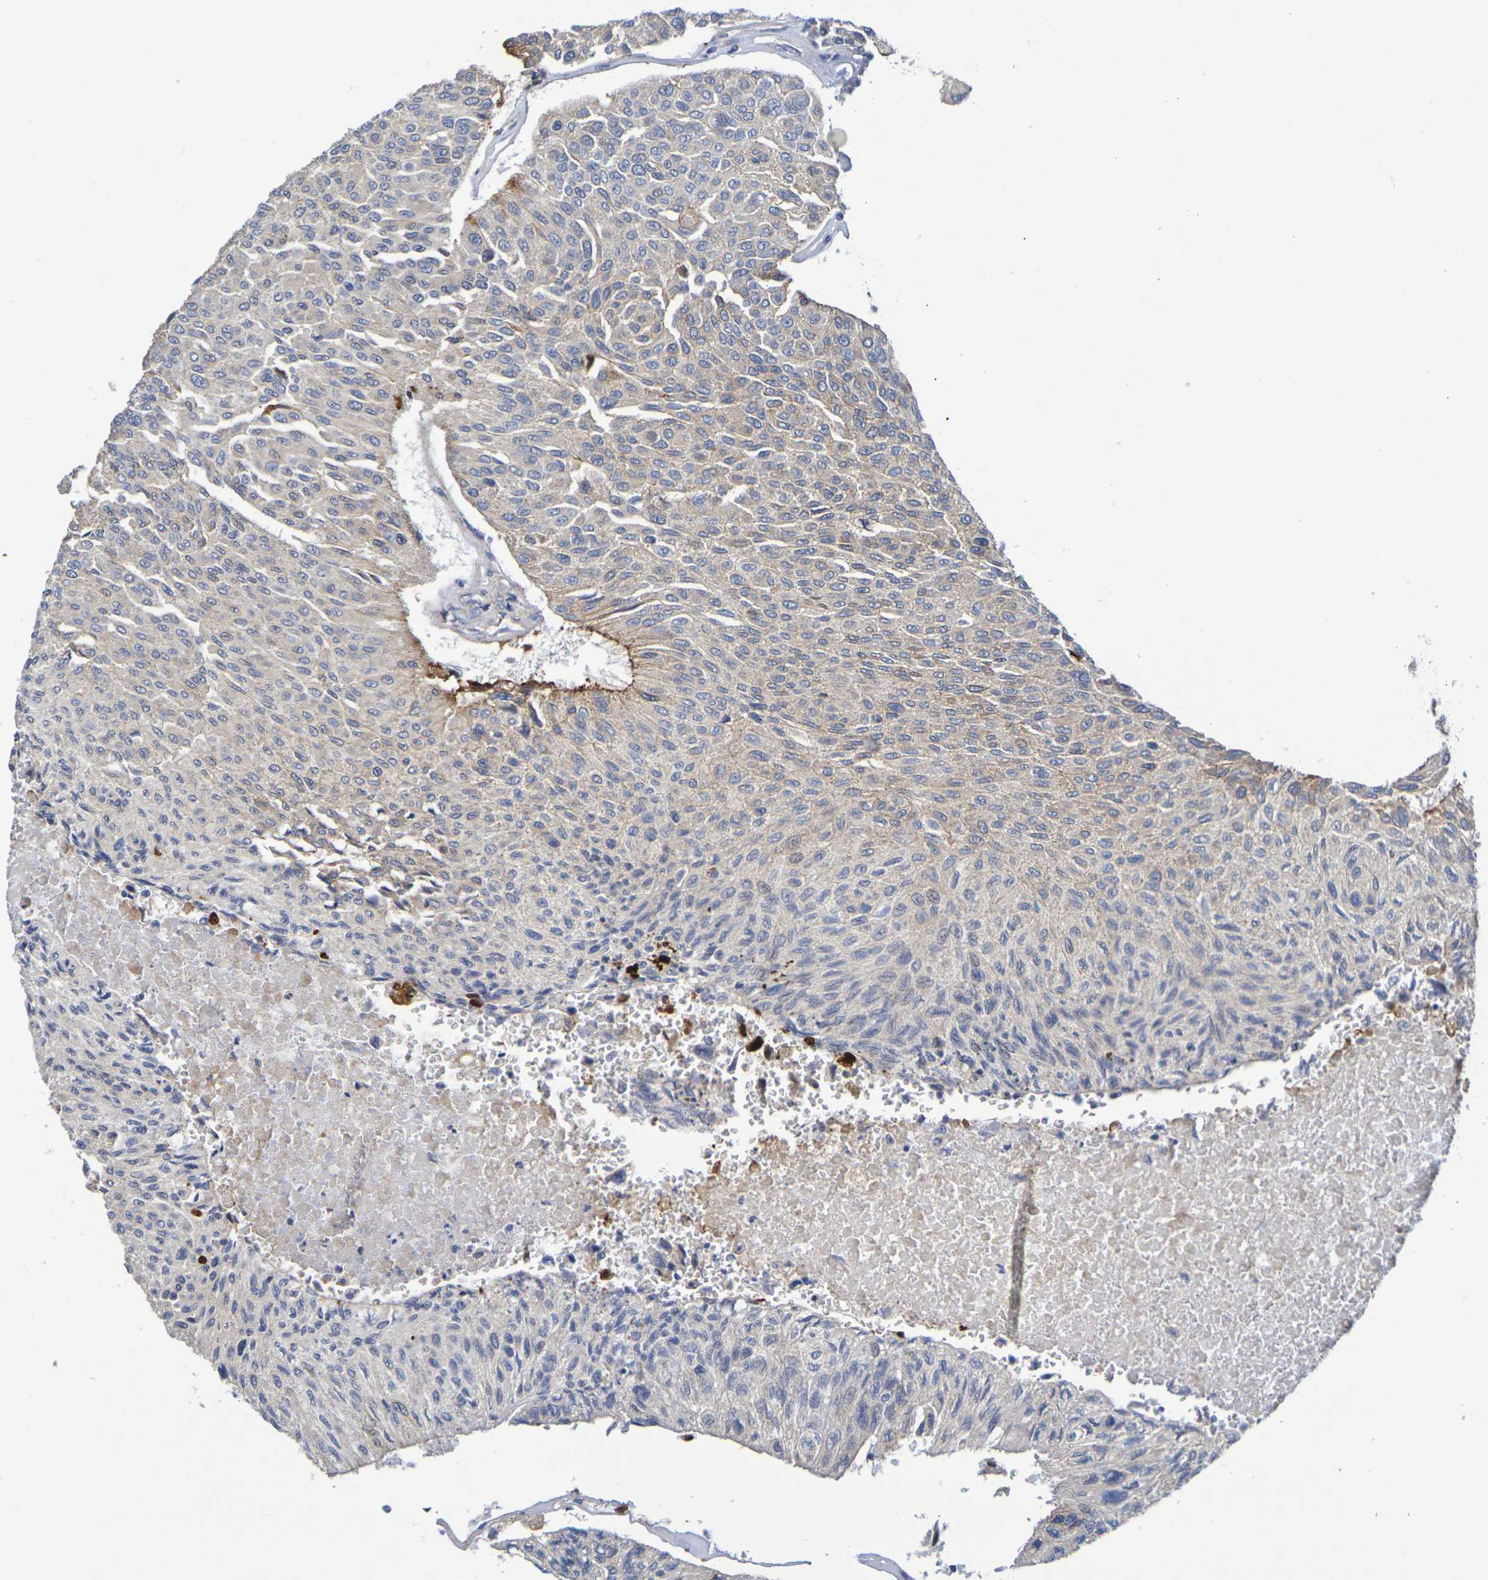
{"staining": {"intensity": "moderate", "quantity": "25%-75%", "location": "cytoplasmic/membranous"}, "tissue": "urothelial cancer", "cell_type": "Tumor cells", "image_type": "cancer", "snomed": [{"axis": "morphology", "description": "Urothelial carcinoma, High grade"}, {"axis": "topography", "description": "Urinary bladder"}], "caption": "A histopathology image of human urothelial carcinoma (high-grade) stained for a protein demonstrates moderate cytoplasmic/membranous brown staining in tumor cells. (brown staining indicates protein expression, while blue staining denotes nuclei).", "gene": "SDC4", "patient": {"sex": "male", "age": 66}}